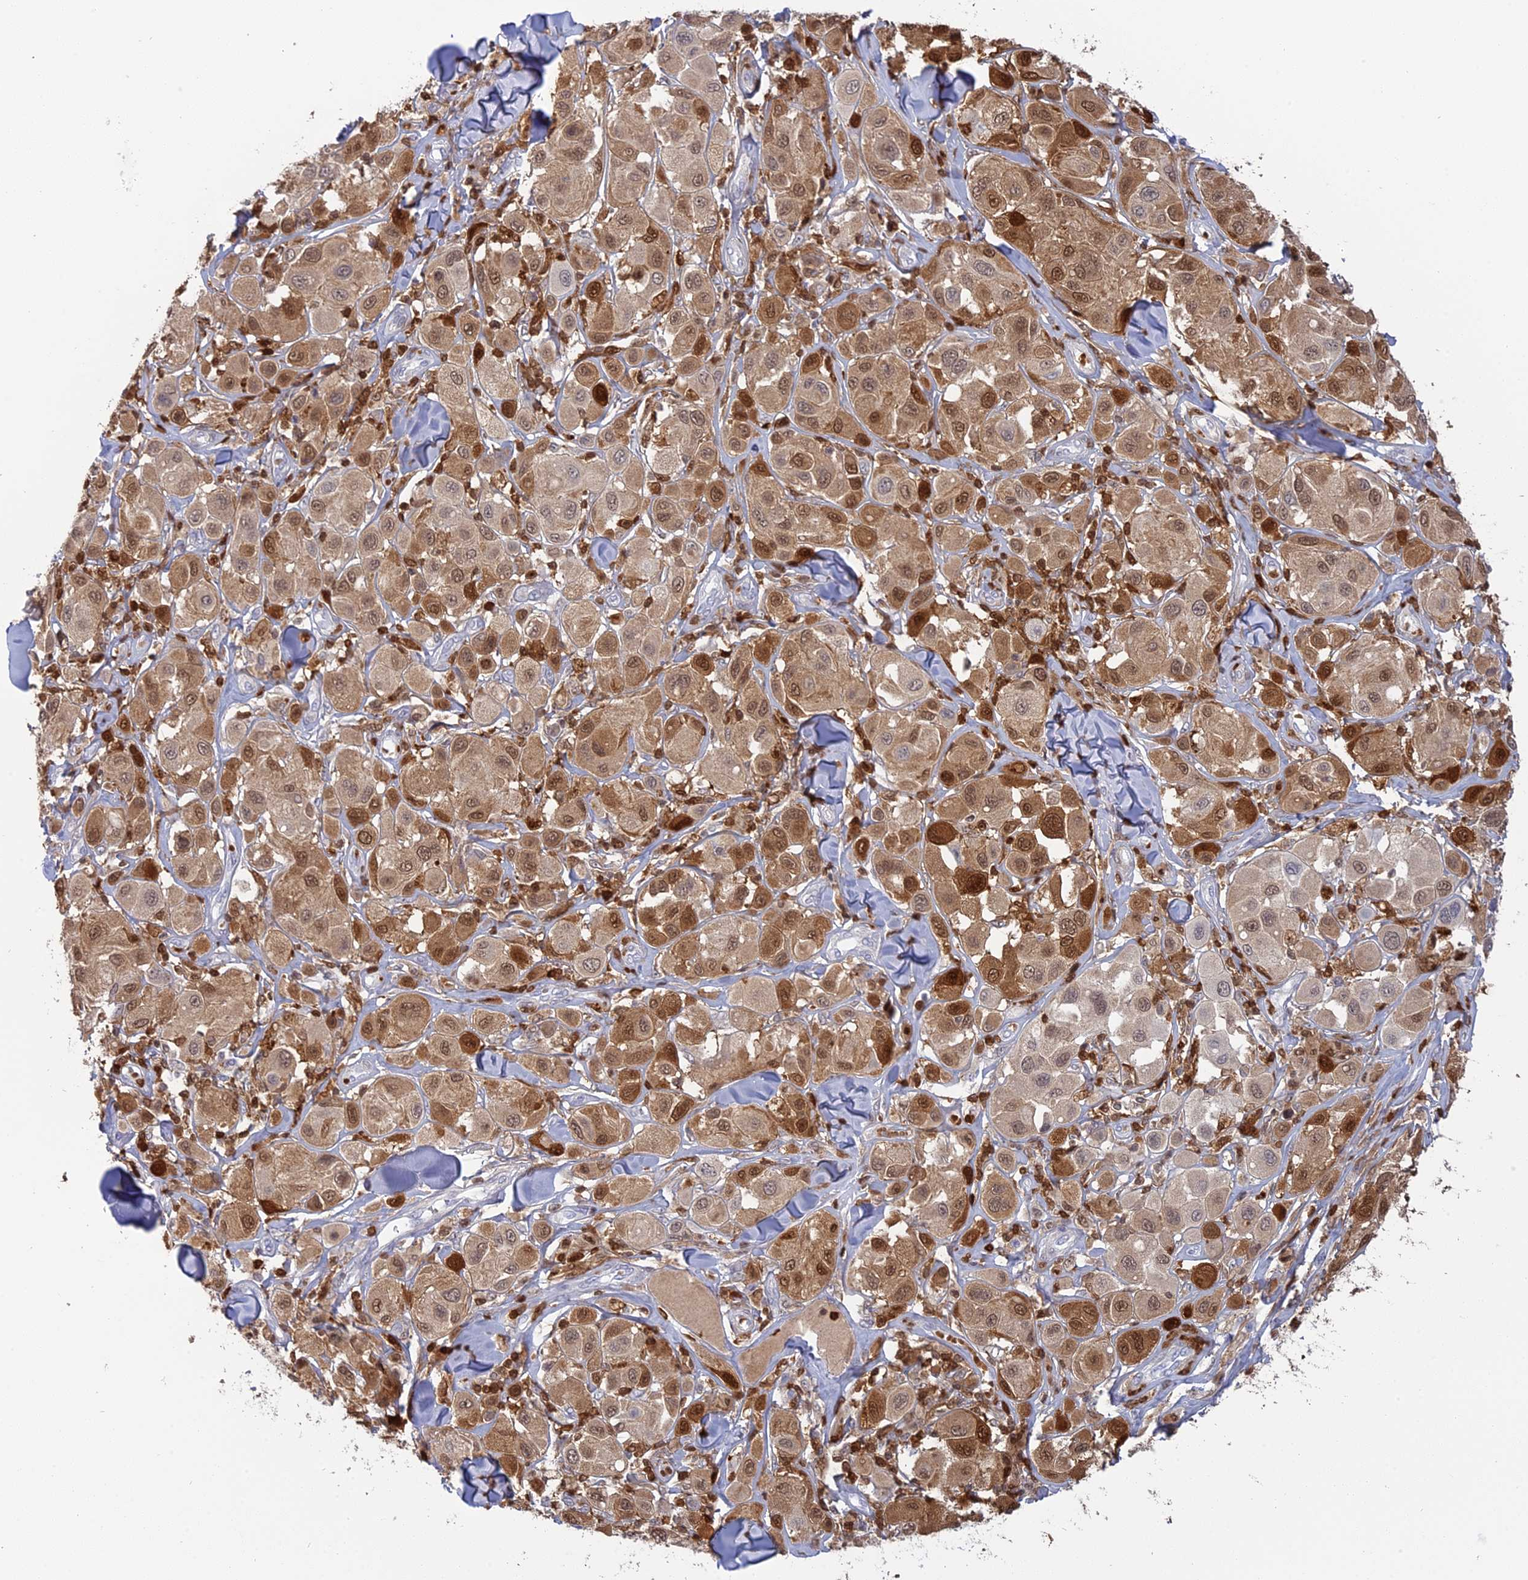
{"staining": {"intensity": "moderate", "quantity": ">75%", "location": "cytoplasmic/membranous,nuclear"}, "tissue": "melanoma", "cell_type": "Tumor cells", "image_type": "cancer", "snomed": [{"axis": "morphology", "description": "Malignant melanoma, Metastatic site"}, {"axis": "topography", "description": "Skin"}], "caption": "Immunohistochemistry histopathology image of neoplastic tissue: malignant melanoma (metastatic site) stained using immunohistochemistry (IHC) demonstrates medium levels of moderate protein expression localized specifically in the cytoplasmic/membranous and nuclear of tumor cells, appearing as a cytoplasmic/membranous and nuclear brown color.", "gene": "PGBD4", "patient": {"sex": "male", "age": 41}}